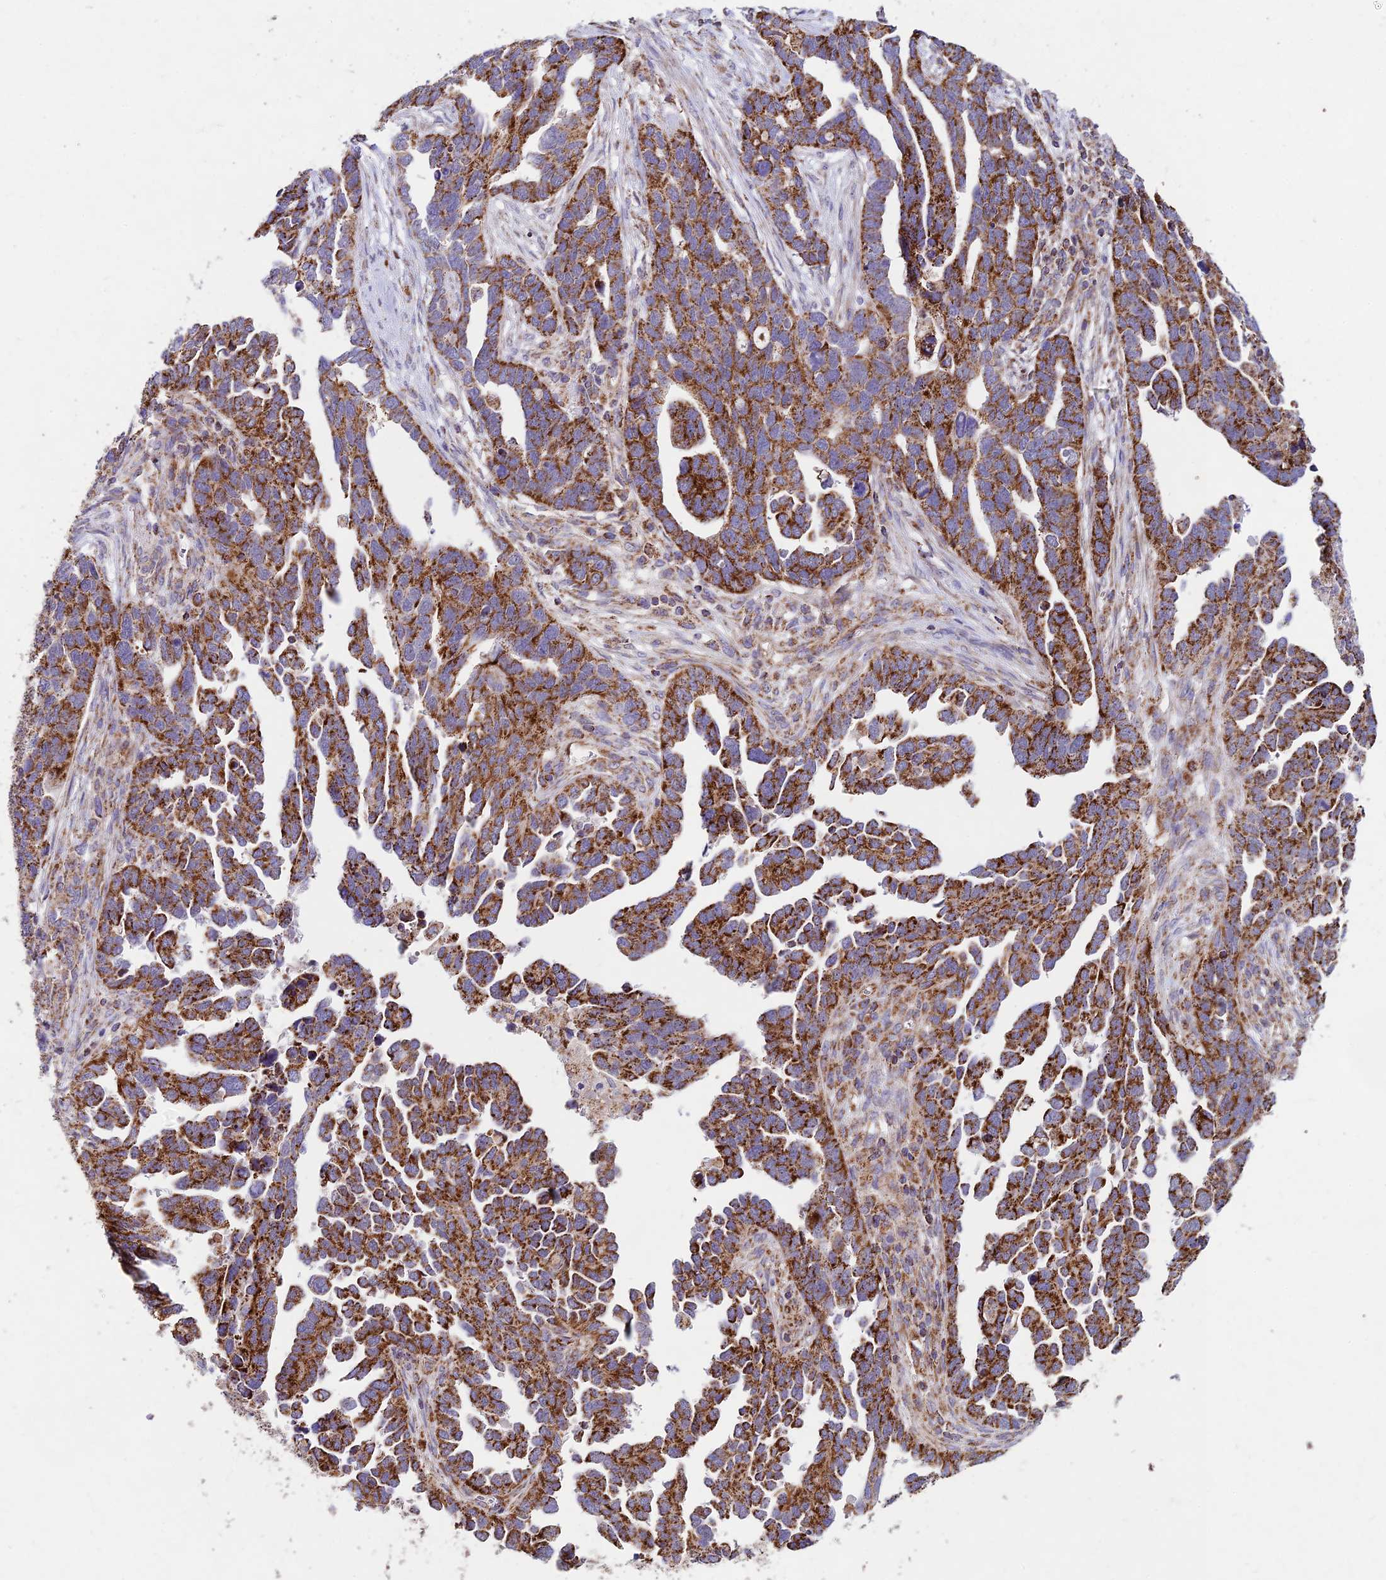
{"staining": {"intensity": "strong", "quantity": ">75%", "location": "cytoplasmic/membranous"}, "tissue": "ovarian cancer", "cell_type": "Tumor cells", "image_type": "cancer", "snomed": [{"axis": "morphology", "description": "Cystadenocarcinoma, serous, NOS"}, {"axis": "topography", "description": "Ovary"}], "caption": "Immunohistochemical staining of serous cystadenocarcinoma (ovarian) demonstrates high levels of strong cytoplasmic/membranous staining in approximately >75% of tumor cells.", "gene": "KHDC3L", "patient": {"sex": "female", "age": 54}}